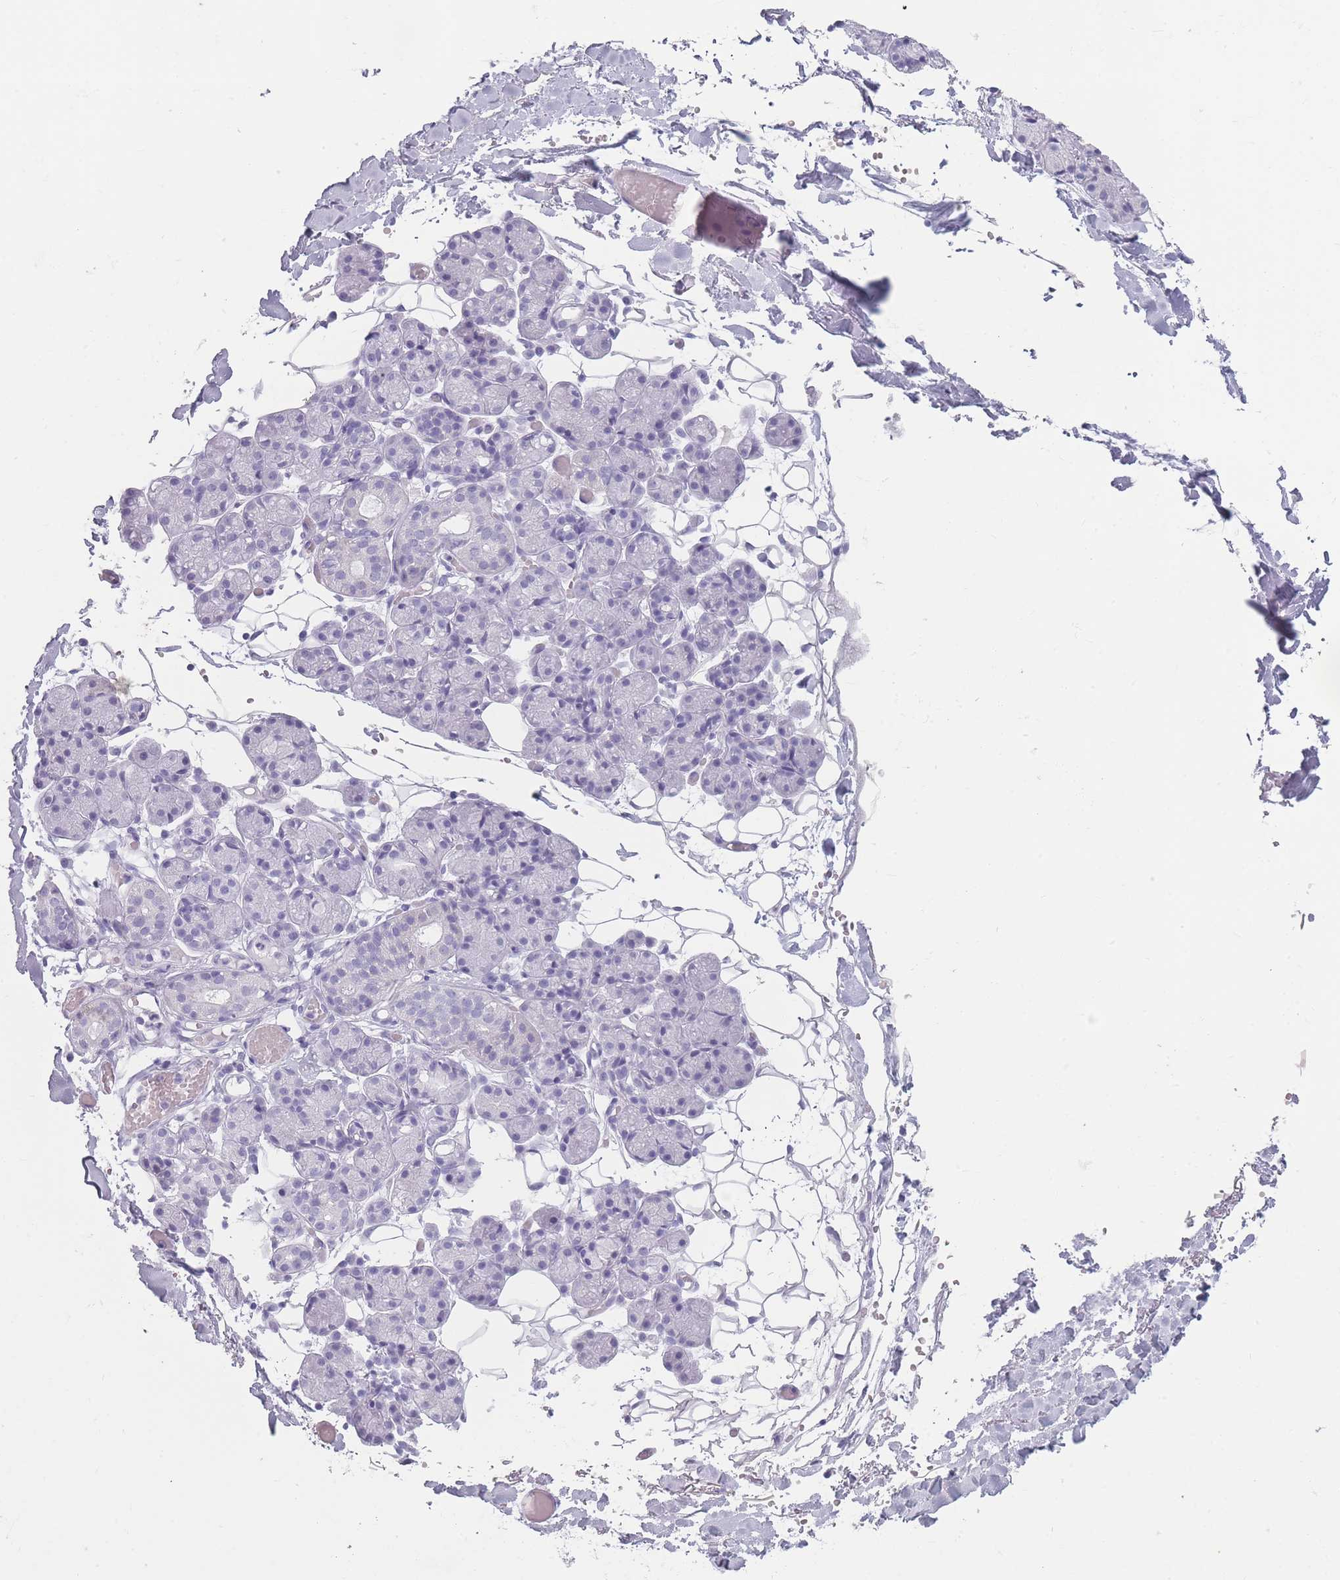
{"staining": {"intensity": "negative", "quantity": "none", "location": "none"}, "tissue": "salivary gland", "cell_type": "Glandular cells", "image_type": "normal", "snomed": [{"axis": "morphology", "description": "Normal tissue, NOS"}, {"axis": "topography", "description": "Salivary gland"}], "caption": "DAB (3,3'-diaminobenzidine) immunohistochemical staining of normal human salivary gland exhibits no significant staining in glandular cells.", "gene": "CCNO", "patient": {"sex": "male", "age": 63}}